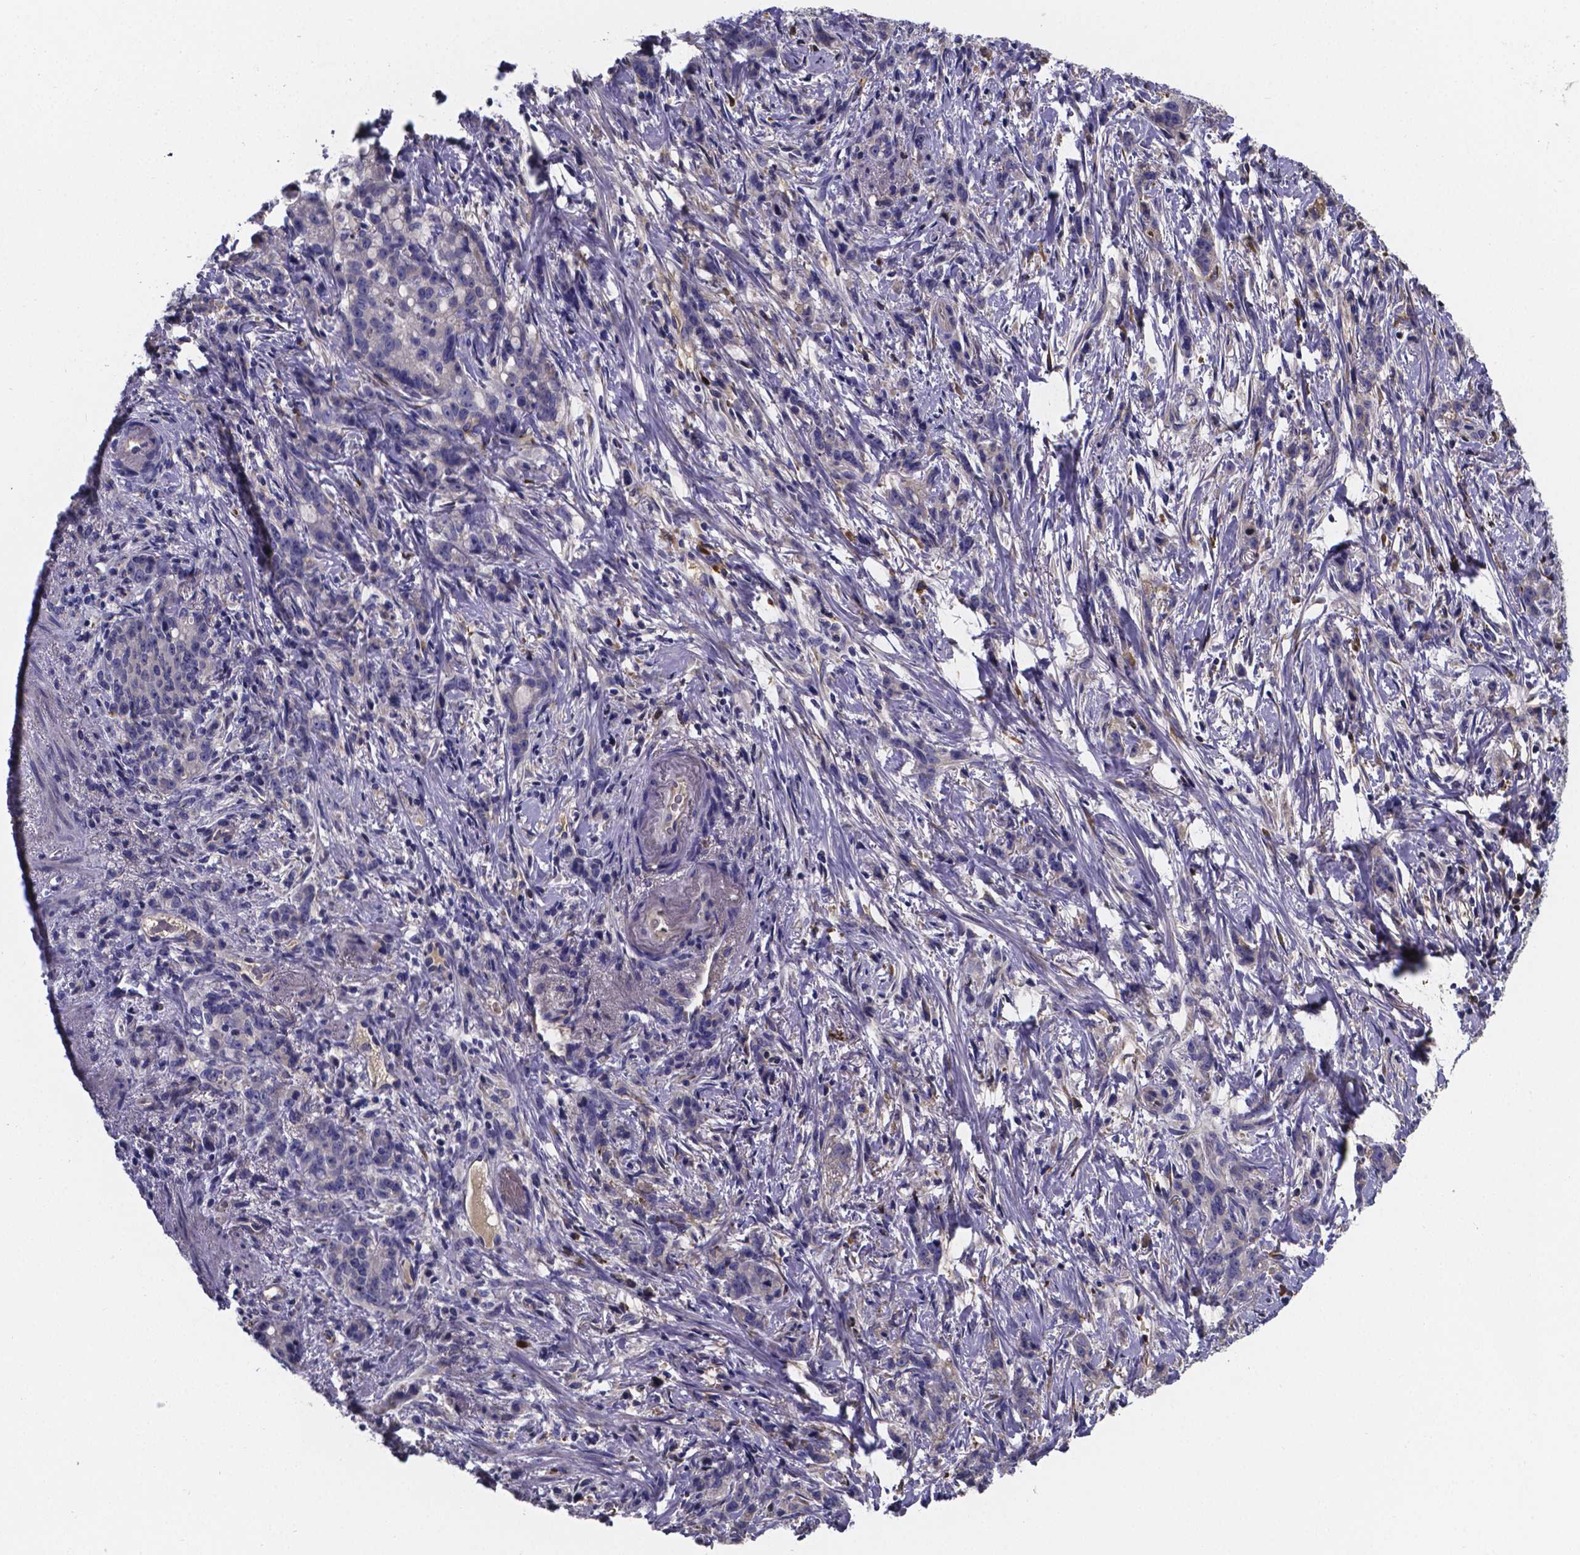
{"staining": {"intensity": "weak", "quantity": "25%-75%", "location": "cytoplasmic/membranous"}, "tissue": "stomach cancer", "cell_type": "Tumor cells", "image_type": "cancer", "snomed": [{"axis": "morphology", "description": "Adenocarcinoma, NOS"}, {"axis": "topography", "description": "Stomach, lower"}], "caption": "Stomach adenocarcinoma stained for a protein (brown) displays weak cytoplasmic/membranous positive expression in approximately 25%-75% of tumor cells.", "gene": "SFRP4", "patient": {"sex": "male", "age": 88}}